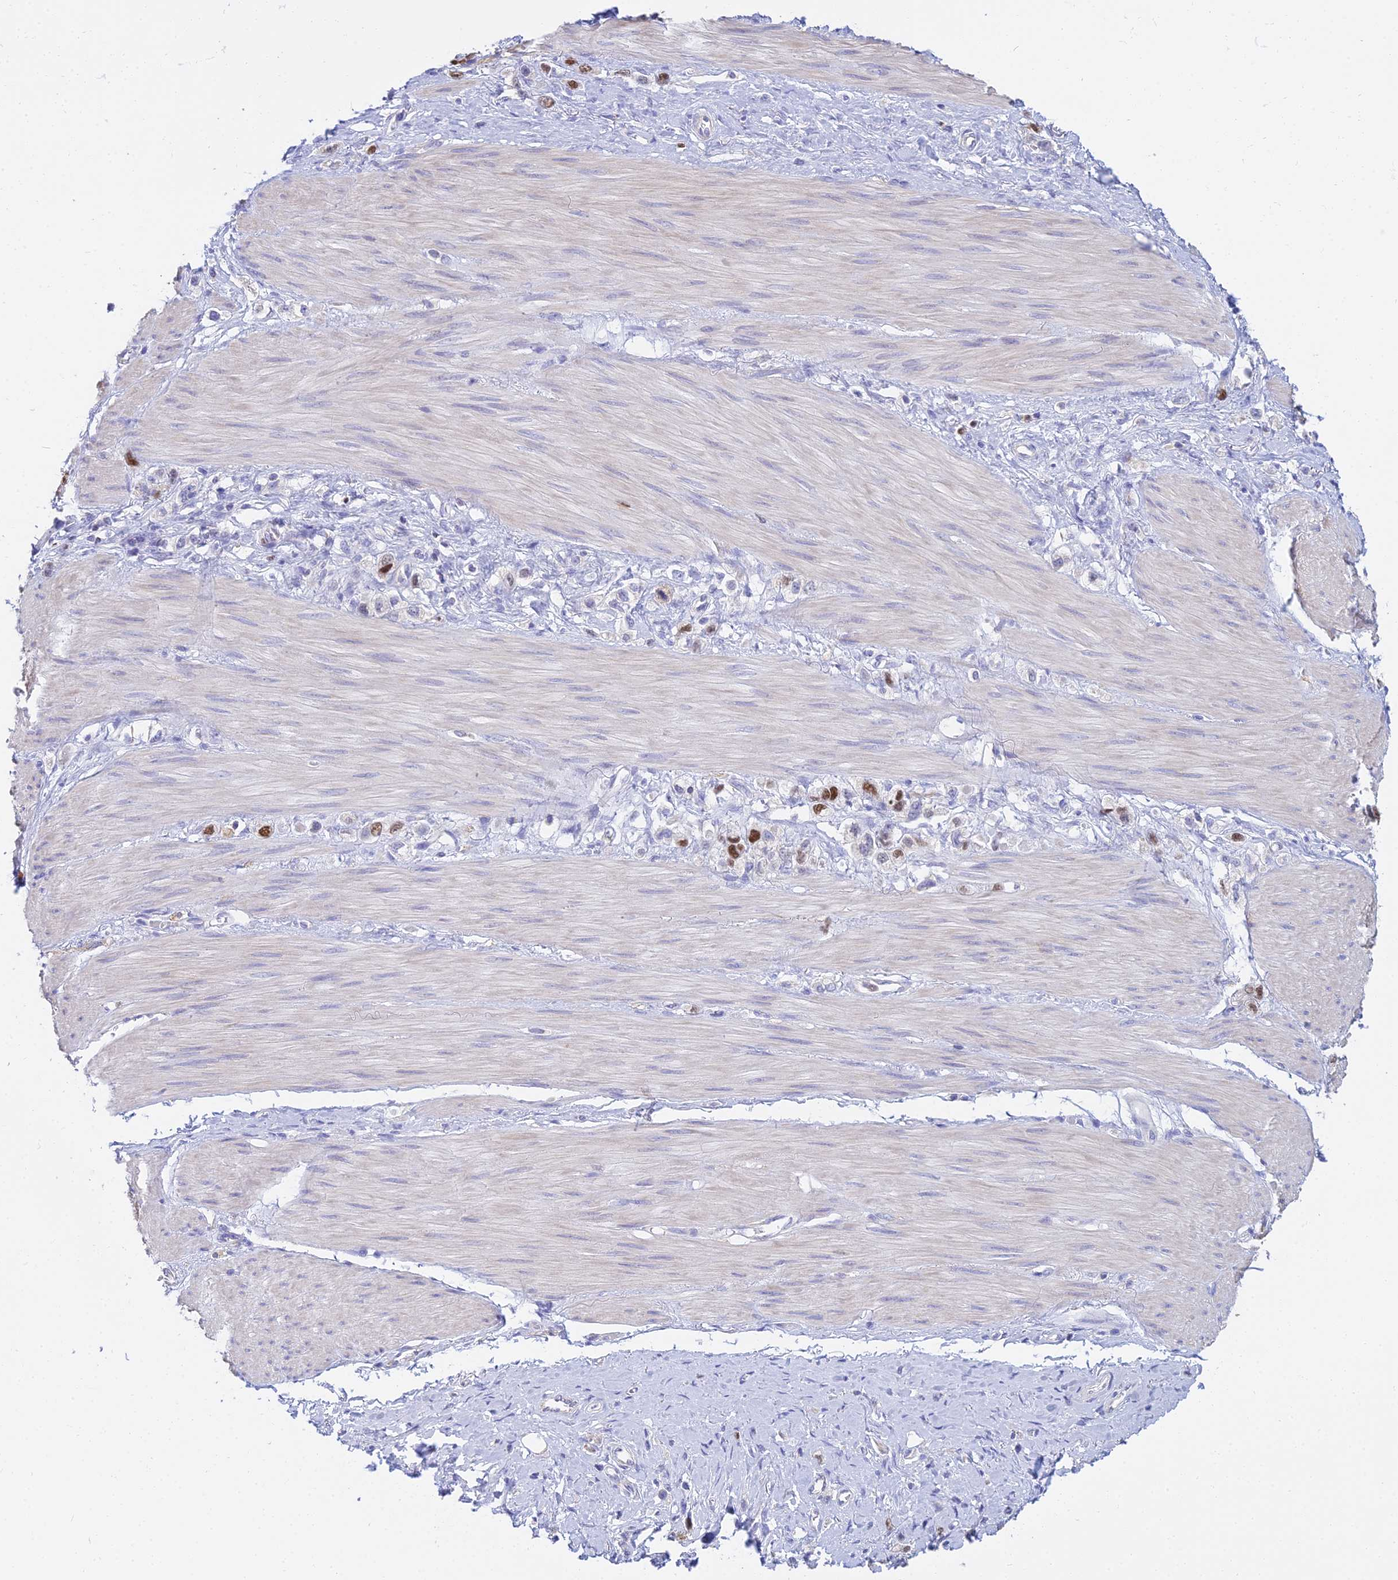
{"staining": {"intensity": "strong", "quantity": "<25%", "location": "nuclear"}, "tissue": "stomach cancer", "cell_type": "Tumor cells", "image_type": "cancer", "snomed": [{"axis": "morphology", "description": "Adenocarcinoma, NOS"}, {"axis": "topography", "description": "Stomach"}], "caption": "The image displays staining of stomach adenocarcinoma, revealing strong nuclear protein staining (brown color) within tumor cells.", "gene": "MCM2", "patient": {"sex": "female", "age": 65}}